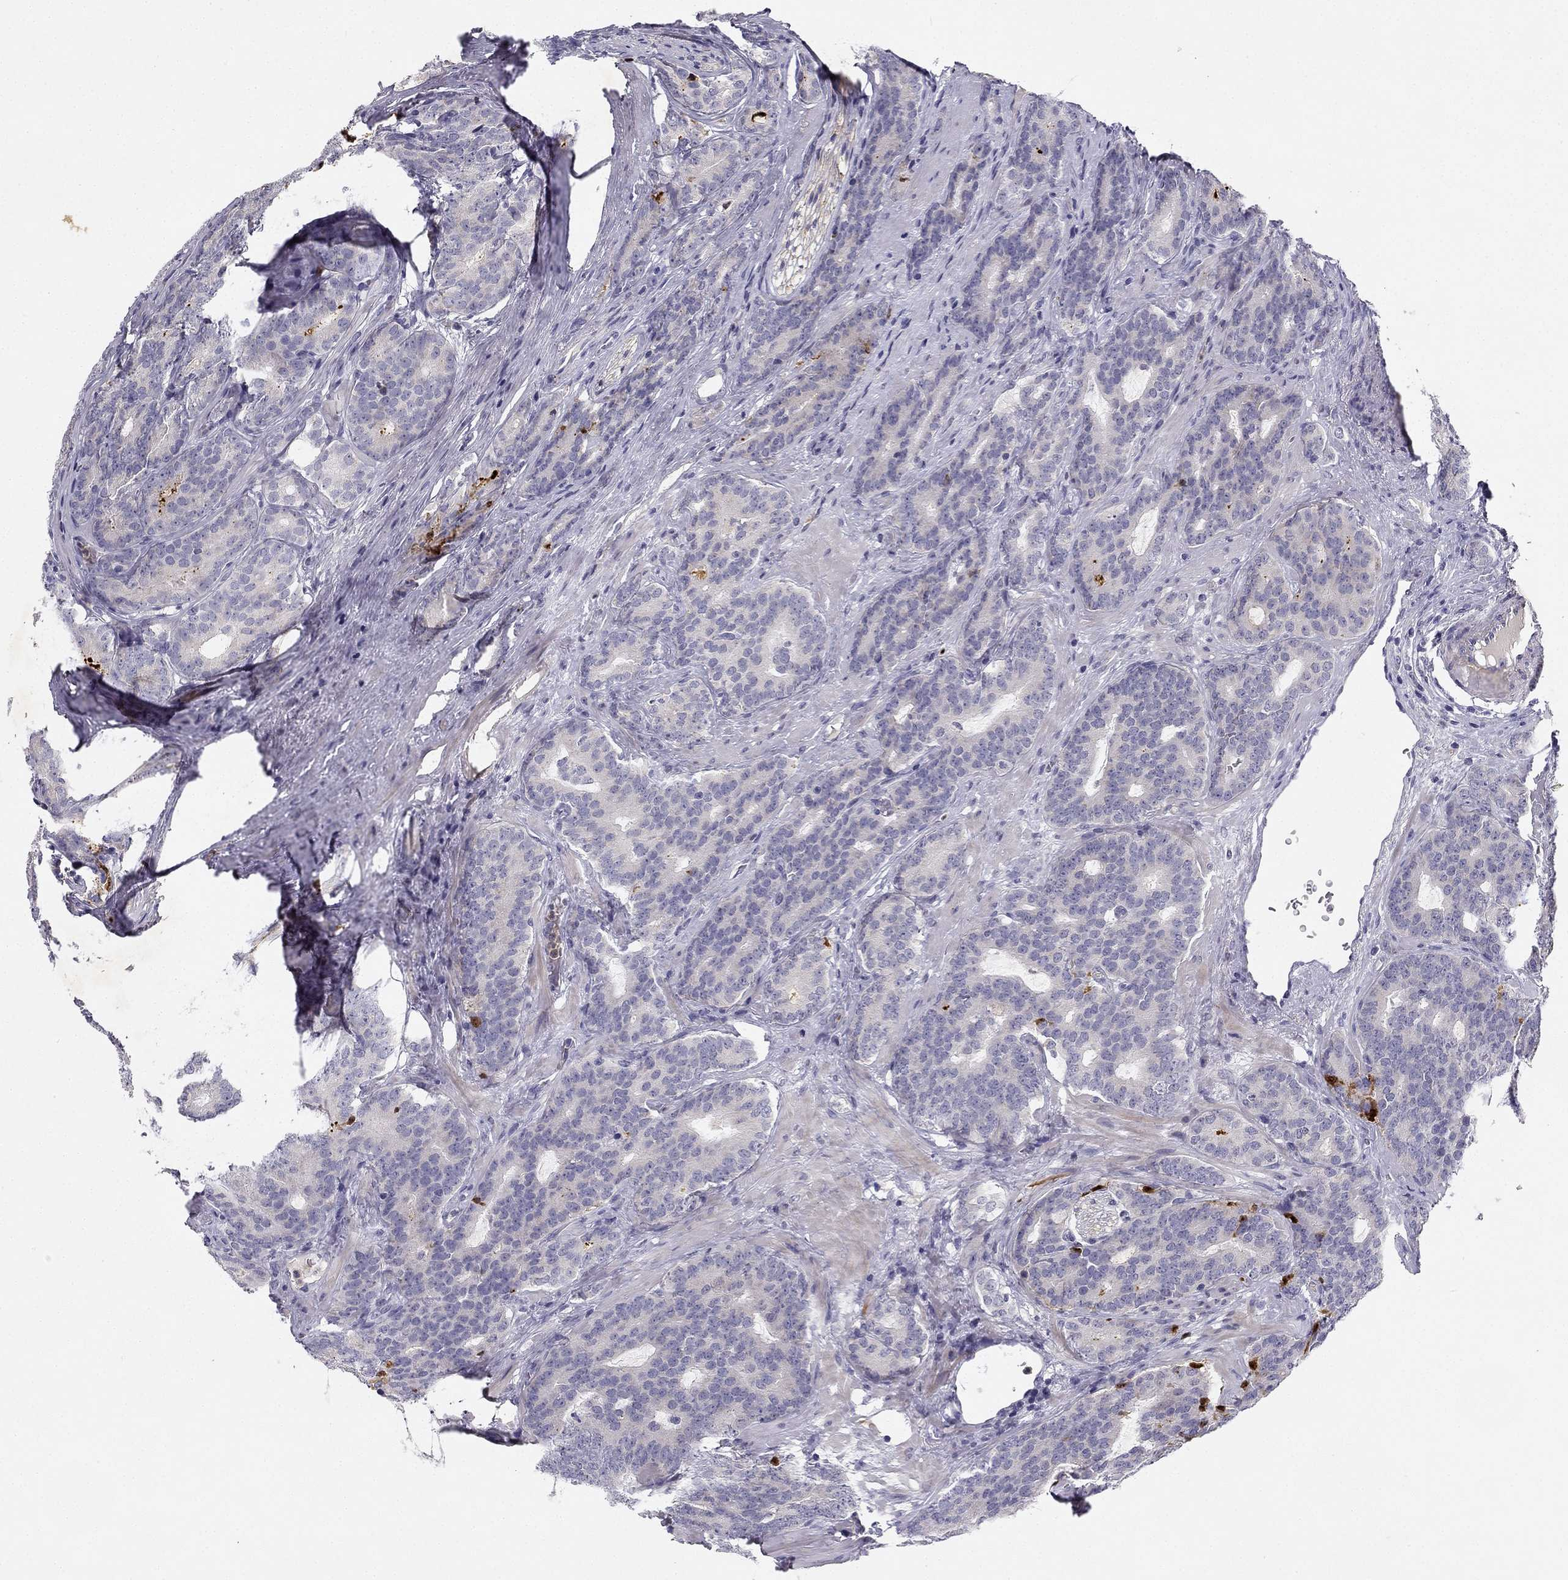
{"staining": {"intensity": "negative", "quantity": "none", "location": "none"}, "tissue": "prostate cancer", "cell_type": "Tumor cells", "image_type": "cancer", "snomed": [{"axis": "morphology", "description": "Adenocarcinoma, NOS"}, {"axis": "topography", "description": "Prostate"}], "caption": "Protein analysis of prostate cancer demonstrates no significant expression in tumor cells.", "gene": "SLC6A4", "patient": {"sex": "male", "age": 71}}